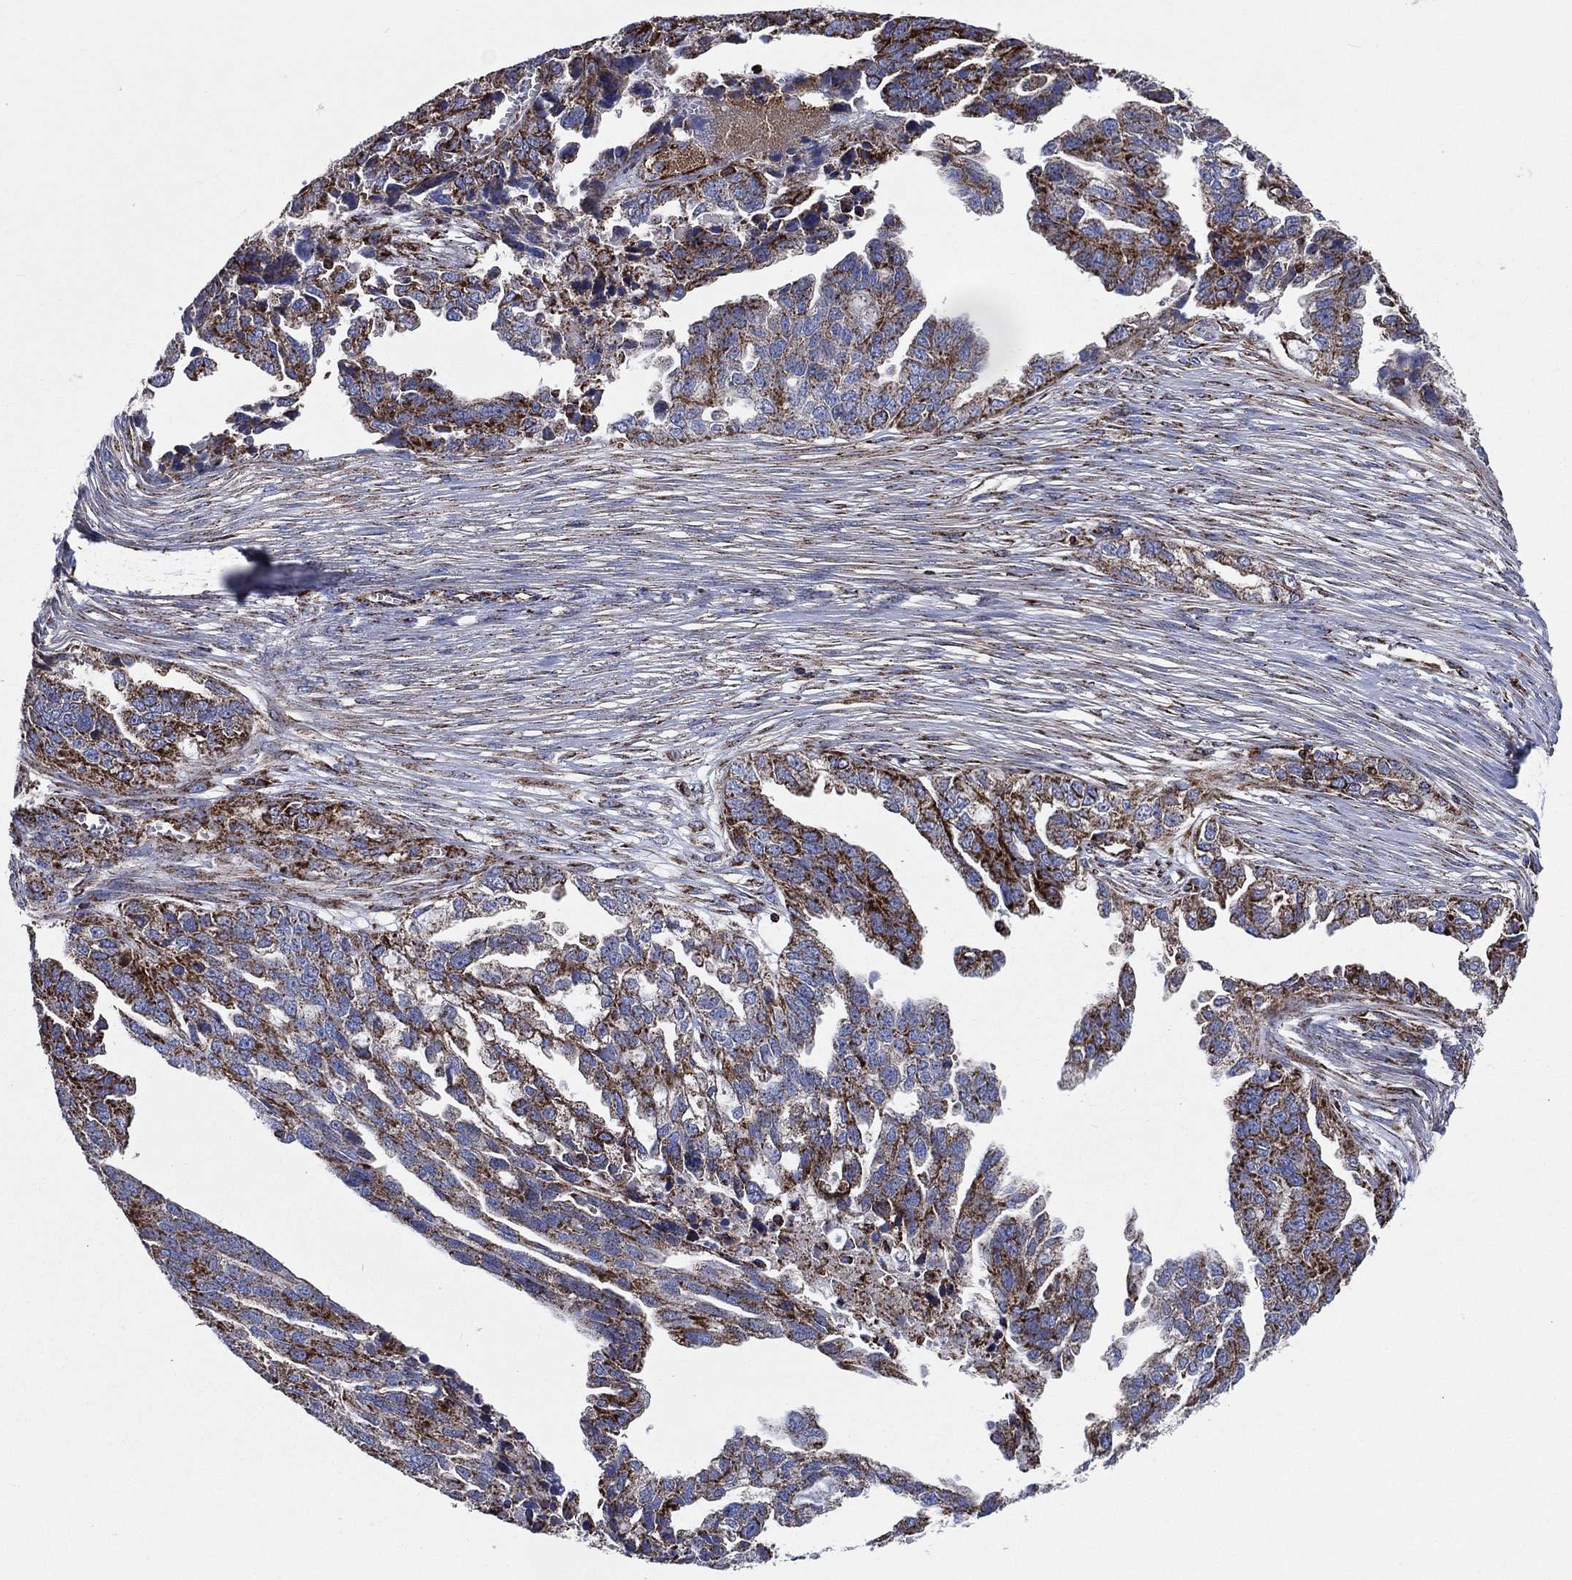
{"staining": {"intensity": "strong", "quantity": "25%-75%", "location": "cytoplasmic/membranous"}, "tissue": "ovarian cancer", "cell_type": "Tumor cells", "image_type": "cancer", "snomed": [{"axis": "morphology", "description": "Cystadenocarcinoma, serous, NOS"}, {"axis": "topography", "description": "Ovary"}], "caption": "Ovarian cancer stained with a protein marker reveals strong staining in tumor cells.", "gene": "ANKRD37", "patient": {"sex": "female", "age": 51}}